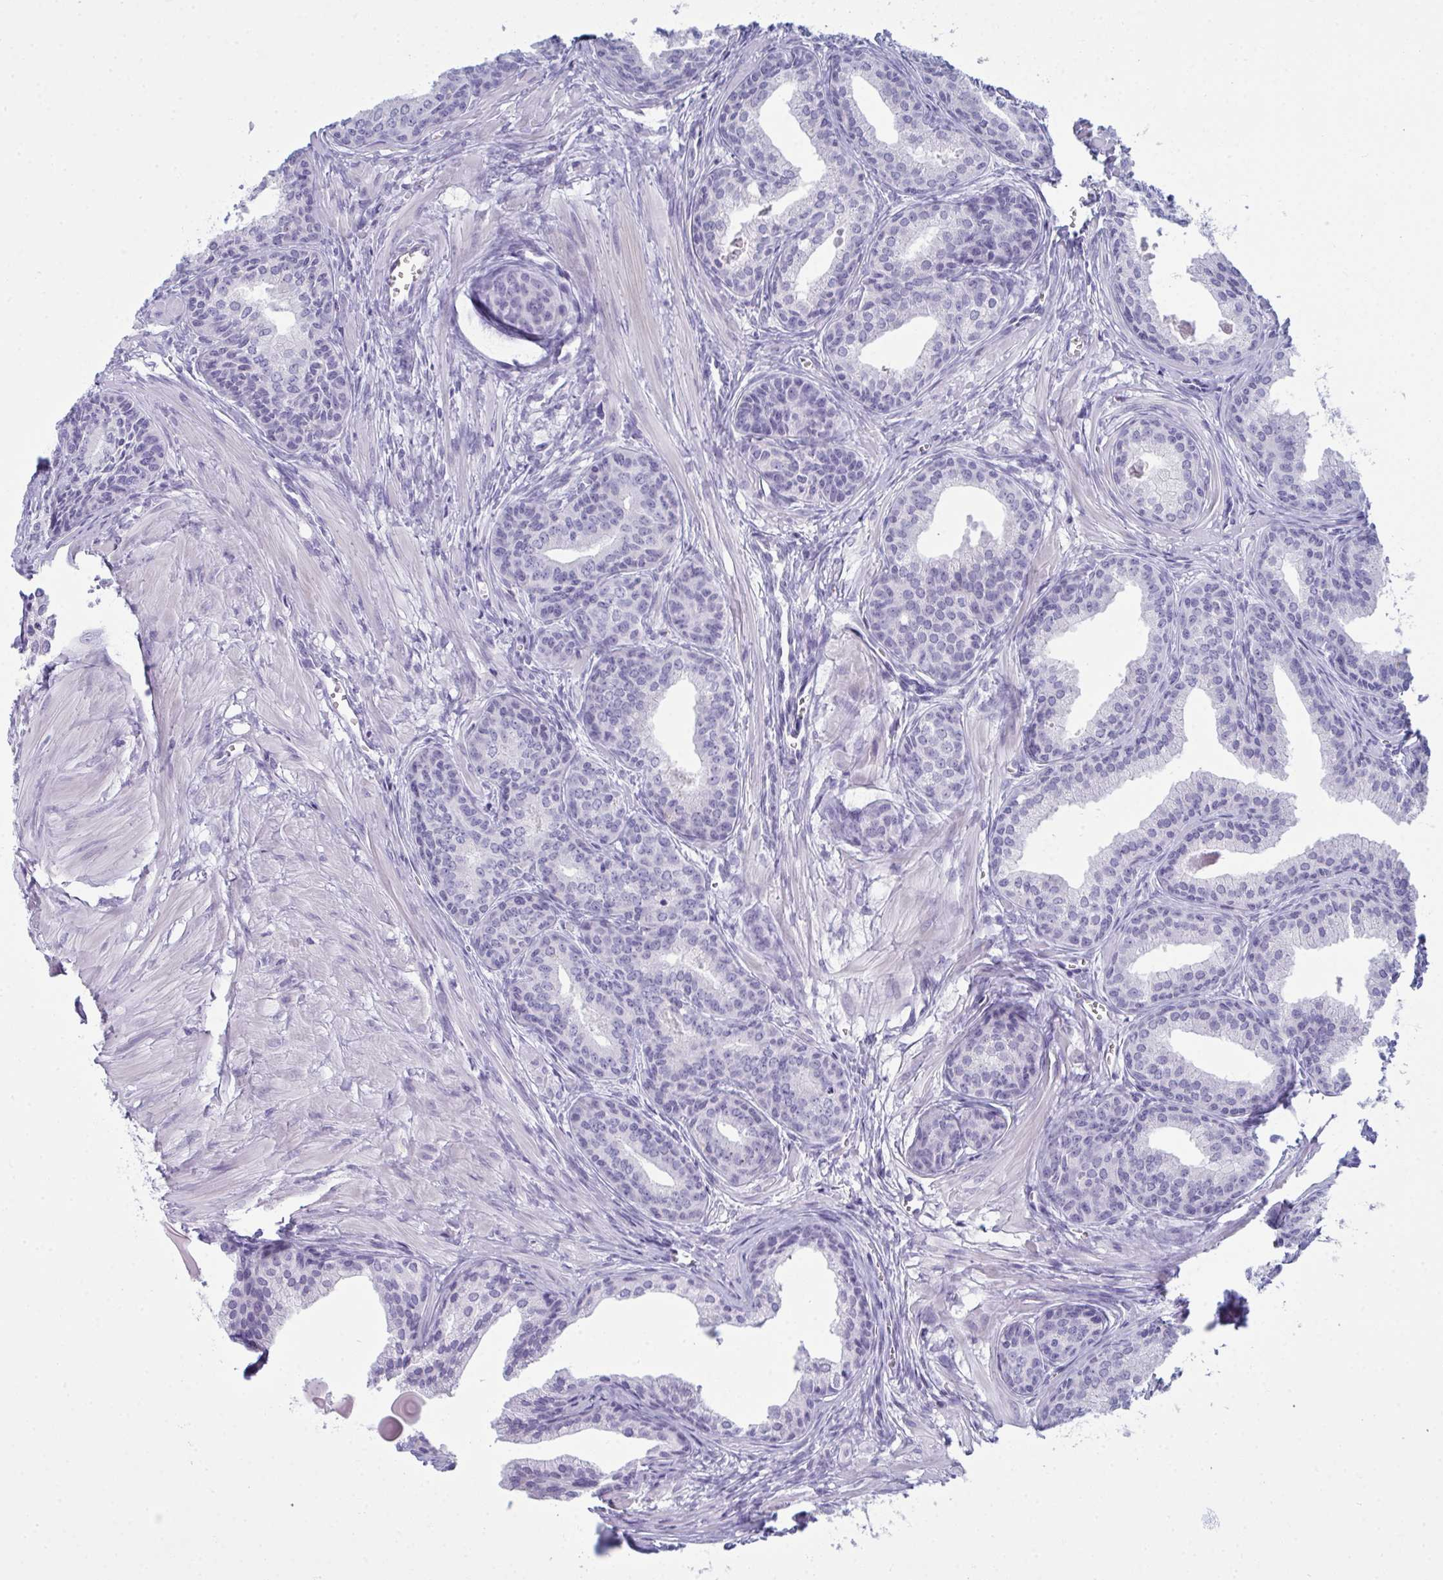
{"staining": {"intensity": "negative", "quantity": "none", "location": "none"}, "tissue": "prostate cancer", "cell_type": "Tumor cells", "image_type": "cancer", "snomed": [{"axis": "morphology", "description": "Adenocarcinoma, High grade"}, {"axis": "topography", "description": "Prostate"}], "caption": "Immunohistochemistry (IHC) histopathology image of prostate high-grade adenocarcinoma stained for a protein (brown), which reveals no expression in tumor cells.", "gene": "SERPINB10", "patient": {"sex": "male", "age": 68}}